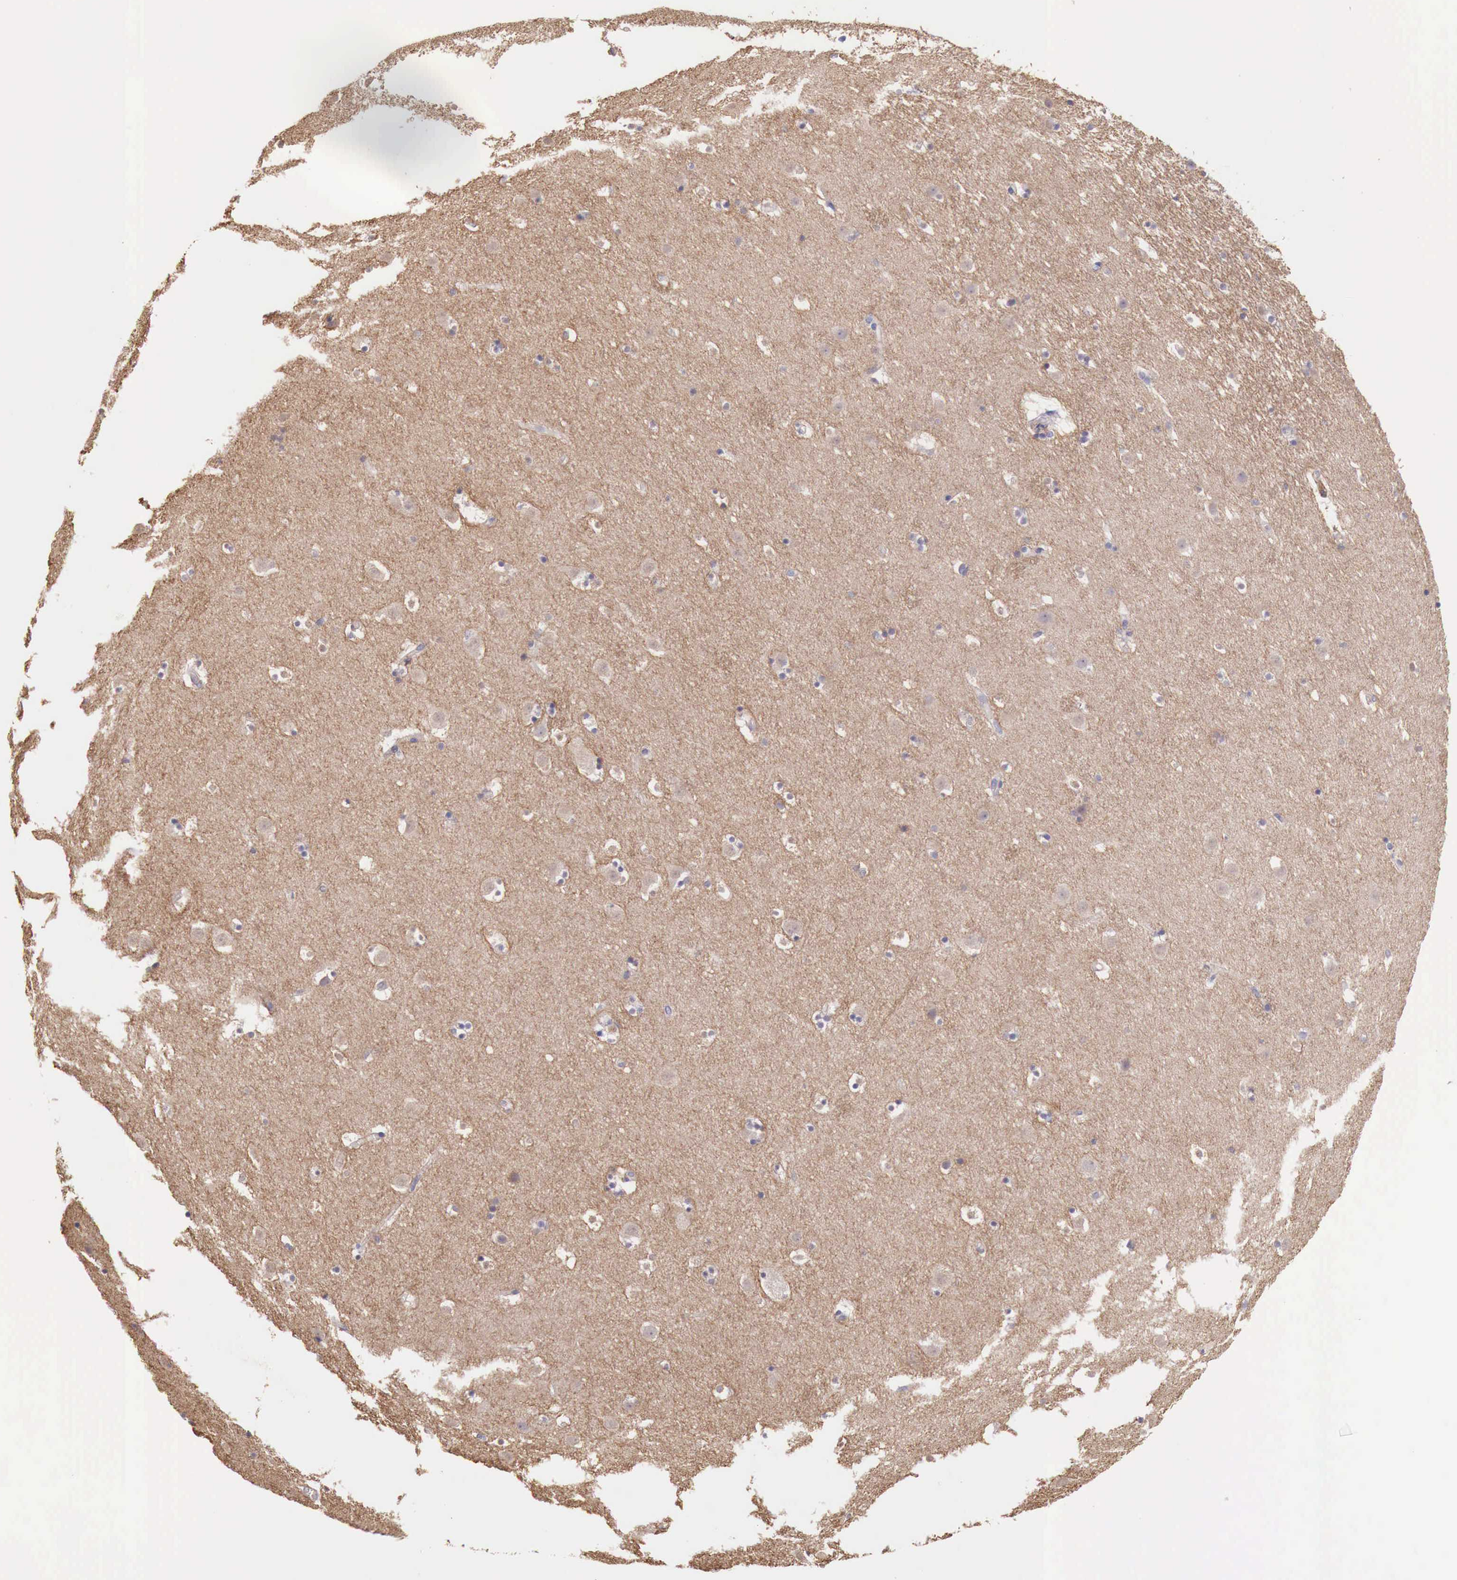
{"staining": {"intensity": "negative", "quantity": "none", "location": "none"}, "tissue": "caudate", "cell_type": "Glial cells", "image_type": "normal", "snomed": [{"axis": "morphology", "description": "Normal tissue, NOS"}, {"axis": "topography", "description": "Lateral ventricle wall"}], "caption": "The micrograph displays no significant staining in glial cells of caudate. (Immunohistochemistry, brightfield microscopy, high magnification).", "gene": "CHRDL1", "patient": {"sex": "male", "age": 45}}